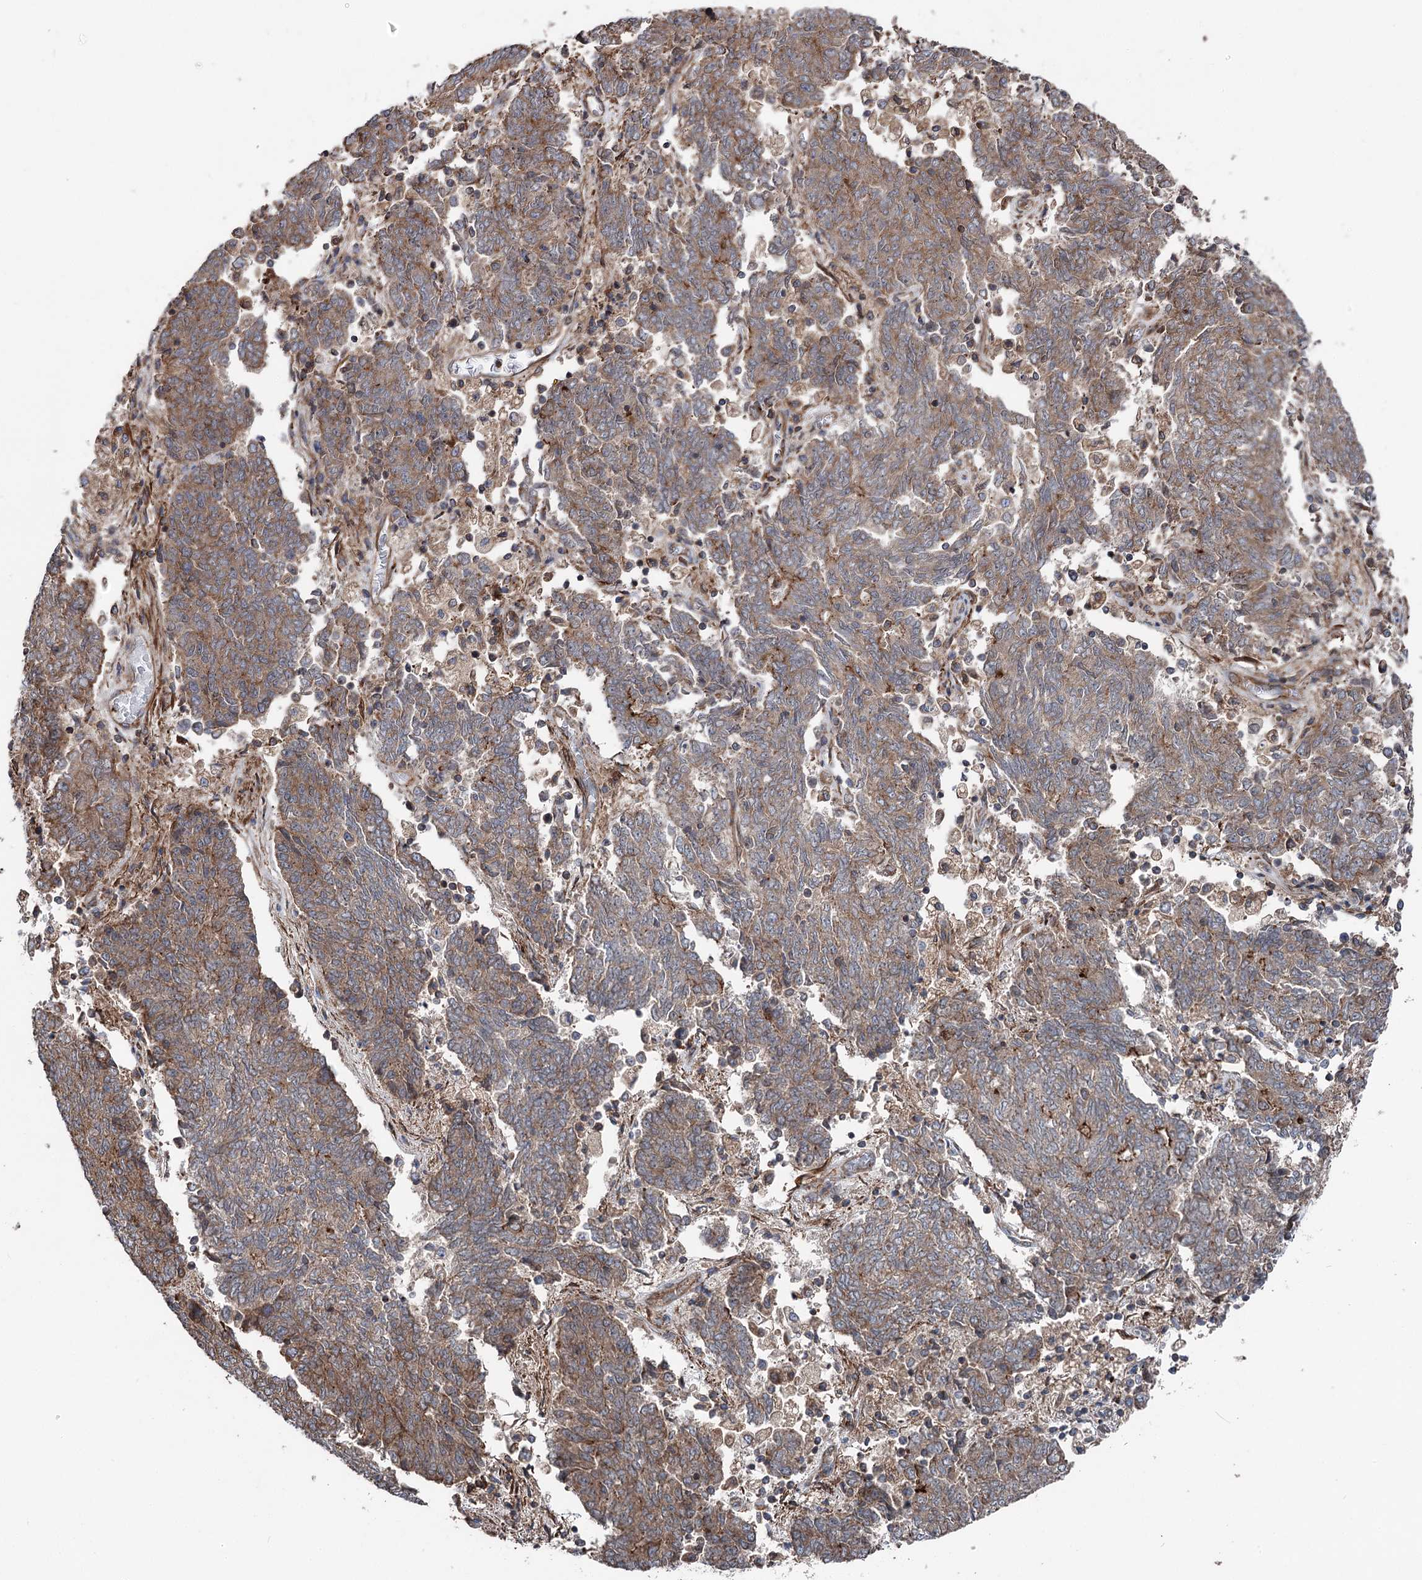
{"staining": {"intensity": "moderate", "quantity": ">75%", "location": "cytoplasmic/membranous"}, "tissue": "endometrial cancer", "cell_type": "Tumor cells", "image_type": "cancer", "snomed": [{"axis": "morphology", "description": "Adenocarcinoma, NOS"}, {"axis": "topography", "description": "Endometrium"}], "caption": "A micrograph of endometrial cancer stained for a protein reveals moderate cytoplasmic/membranous brown staining in tumor cells.", "gene": "ITFG2", "patient": {"sex": "female", "age": 80}}